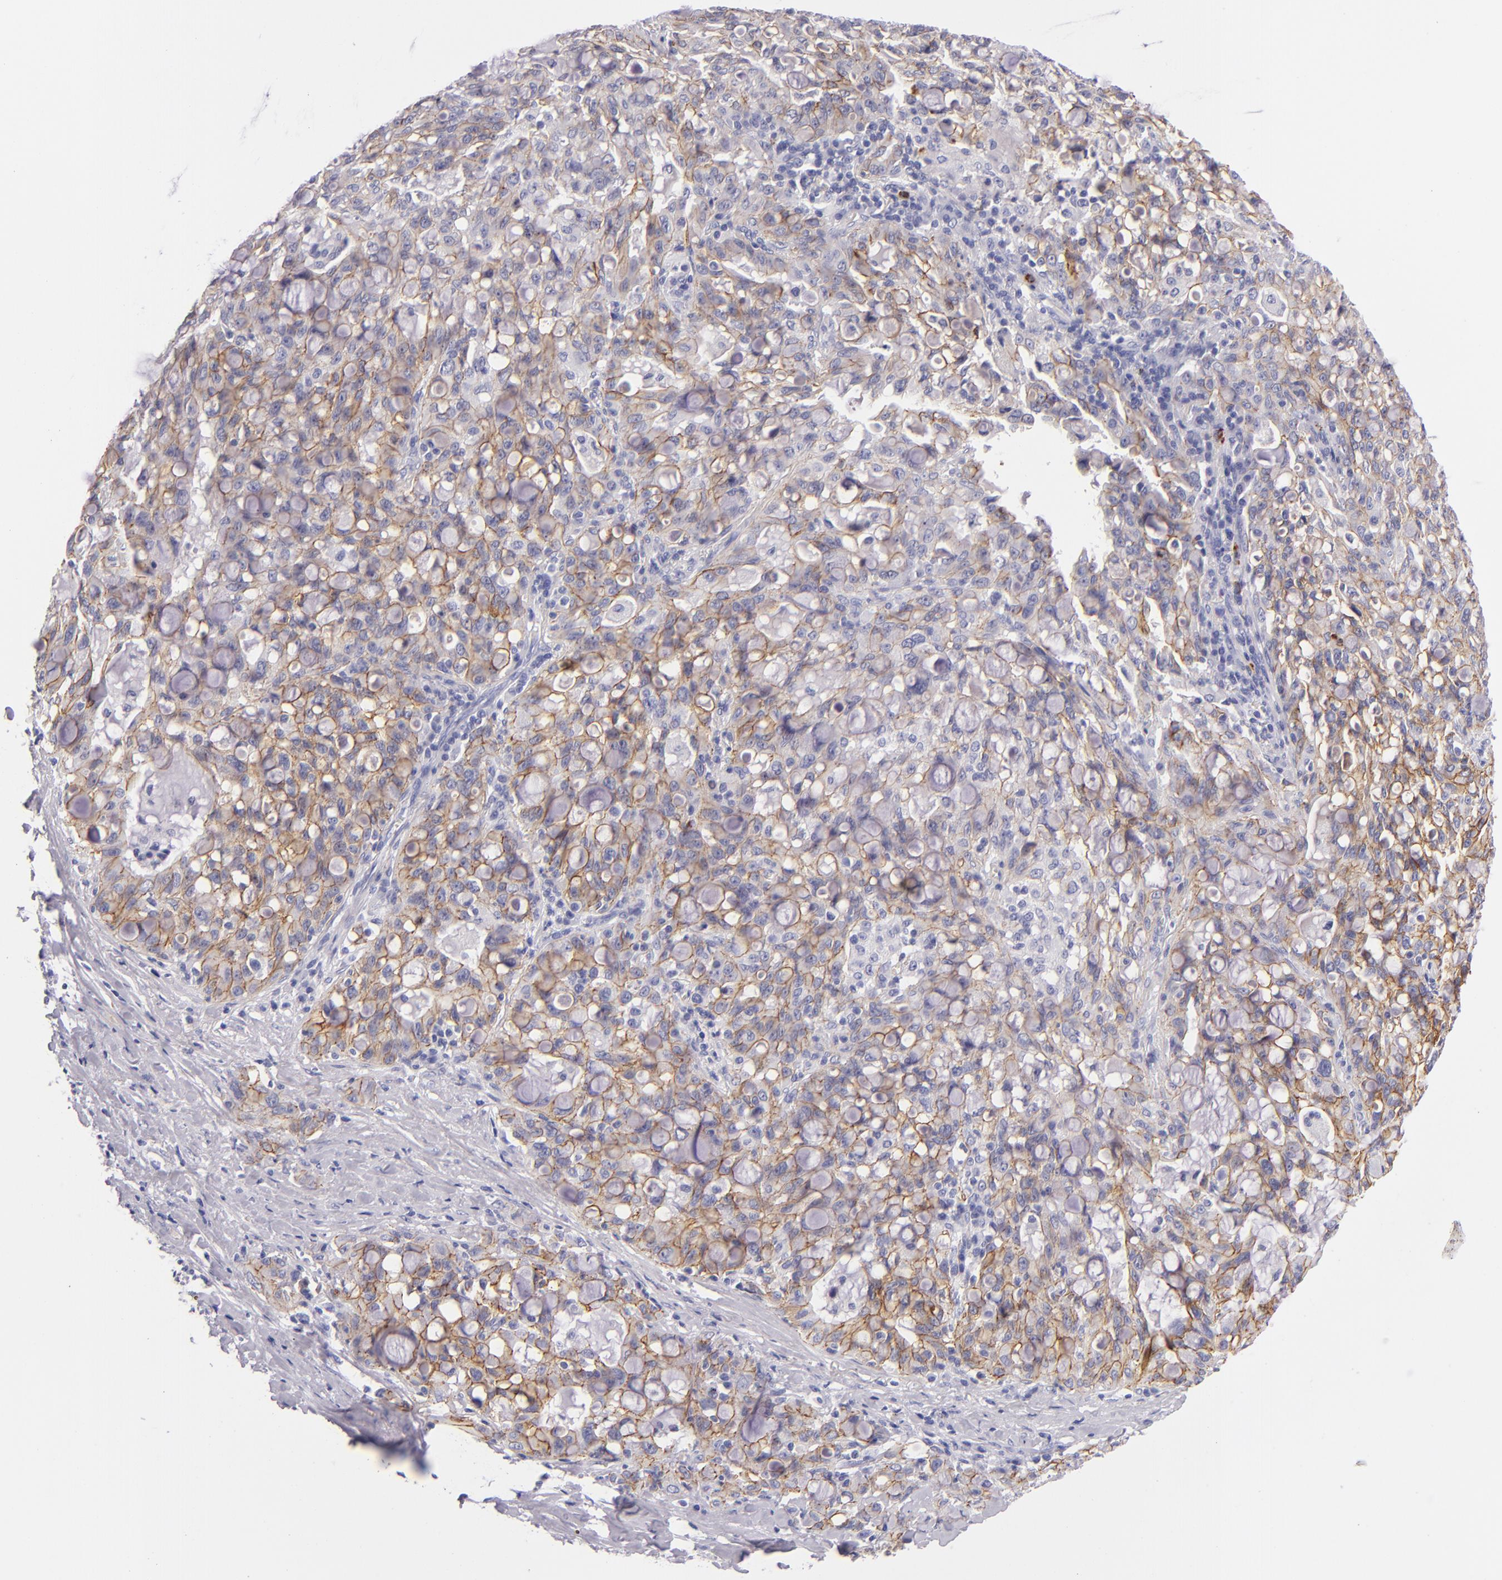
{"staining": {"intensity": "moderate", "quantity": "25%-75%", "location": "cytoplasmic/membranous"}, "tissue": "lung cancer", "cell_type": "Tumor cells", "image_type": "cancer", "snomed": [{"axis": "morphology", "description": "Adenocarcinoma, NOS"}, {"axis": "topography", "description": "Lung"}], "caption": "A high-resolution micrograph shows immunohistochemistry (IHC) staining of lung cancer, which reveals moderate cytoplasmic/membranous positivity in approximately 25%-75% of tumor cells. Using DAB (brown) and hematoxylin (blue) stains, captured at high magnification using brightfield microscopy.", "gene": "CDH3", "patient": {"sex": "female", "age": 44}}